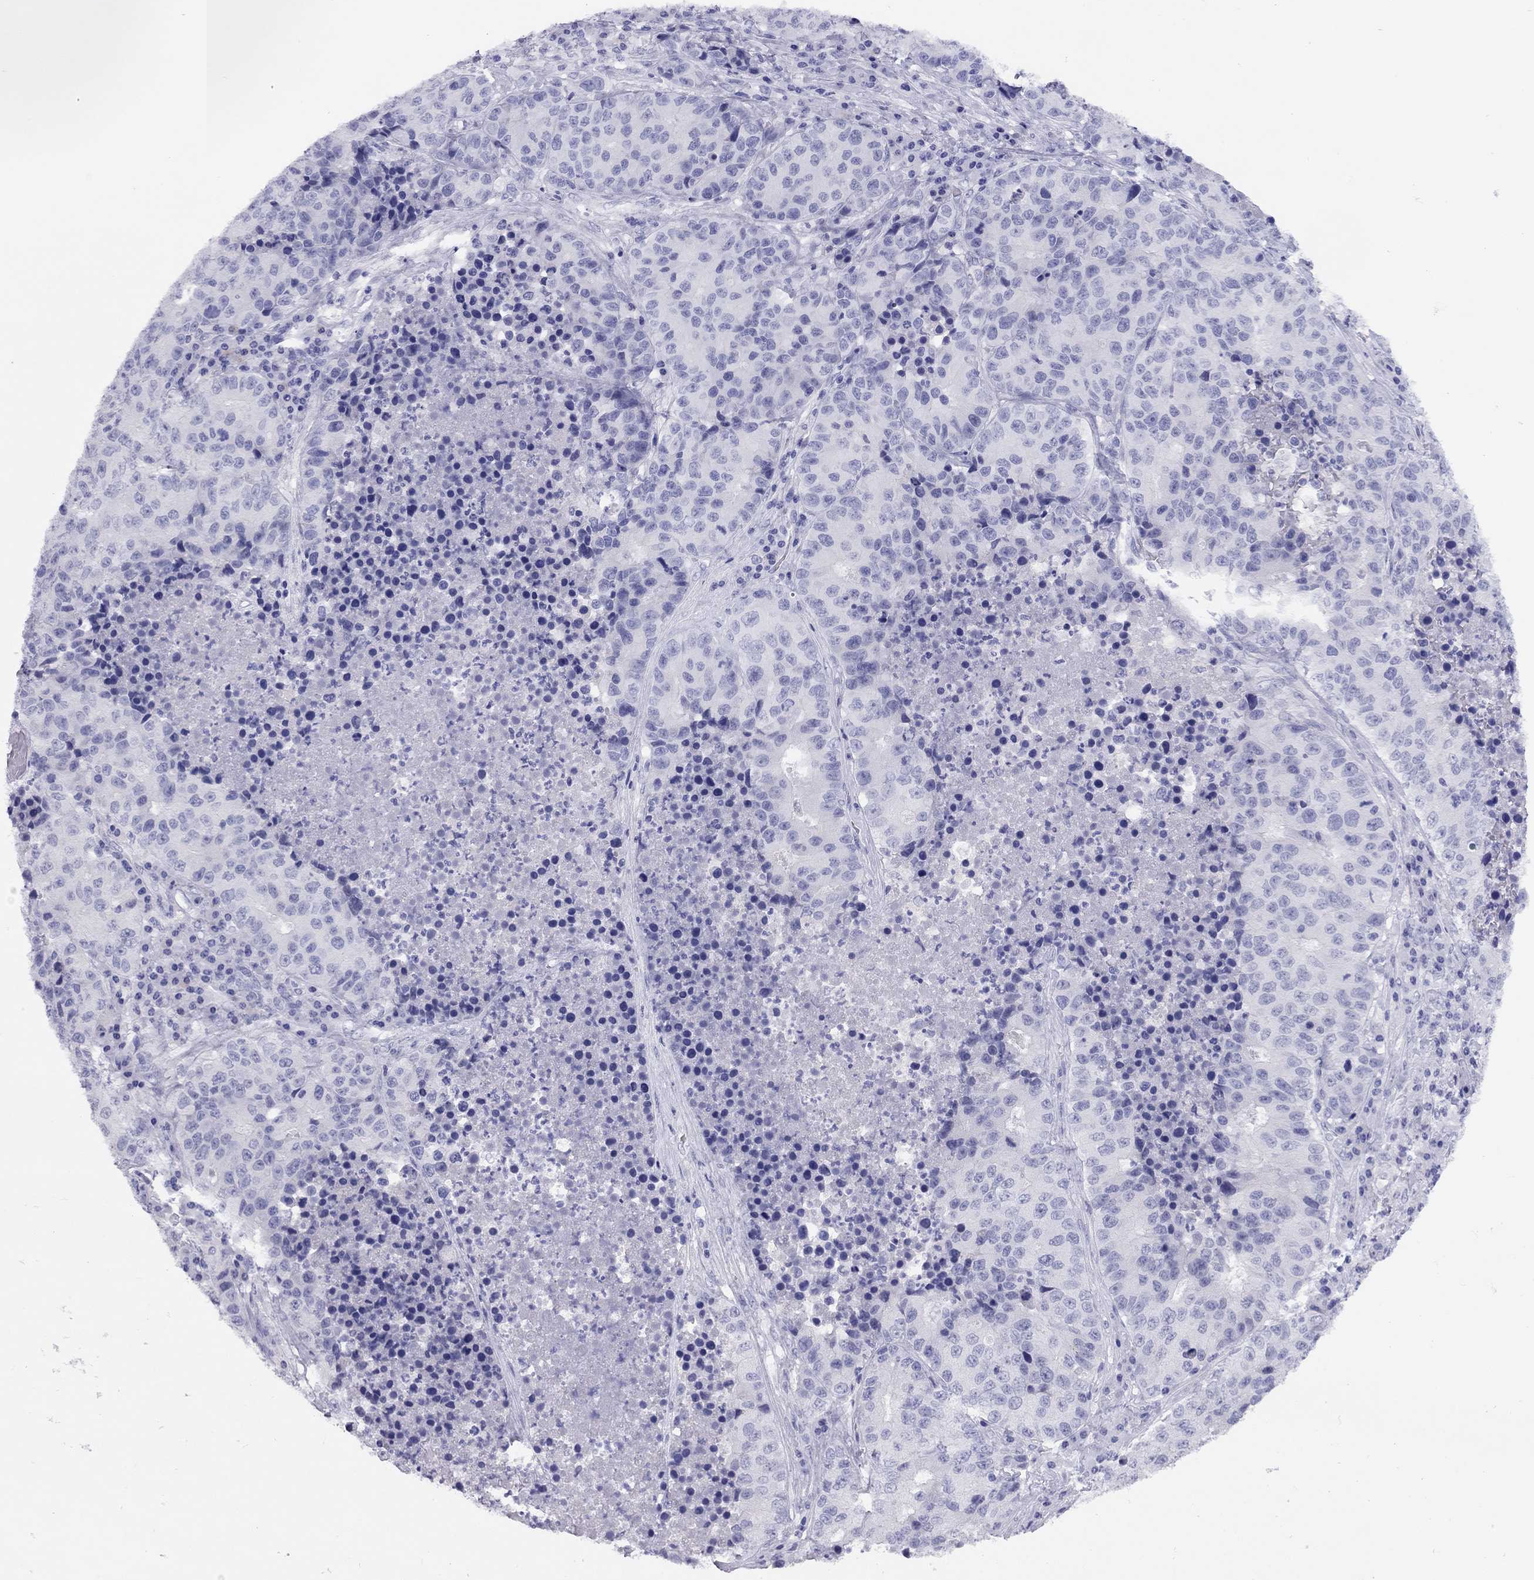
{"staining": {"intensity": "negative", "quantity": "none", "location": "none"}, "tissue": "stomach cancer", "cell_type": "Tumor cells", "image_type": "cancer", "snomed": [{"axis": "morphology", "description": "Adenocarcinoma, NOS"}, {"axis": "topography", "description": "Stomach"}], "caption": "DAB immunohistochemical staining of human adenocarcinoma (stomach) reveals no significant staining in tumor cells. The staining is performed using DAB brown chromogen with nuclei counter-stained in using hematoxylin.", "gene": "LRIT2", "patient": {"sex": "male", "age": 71}}